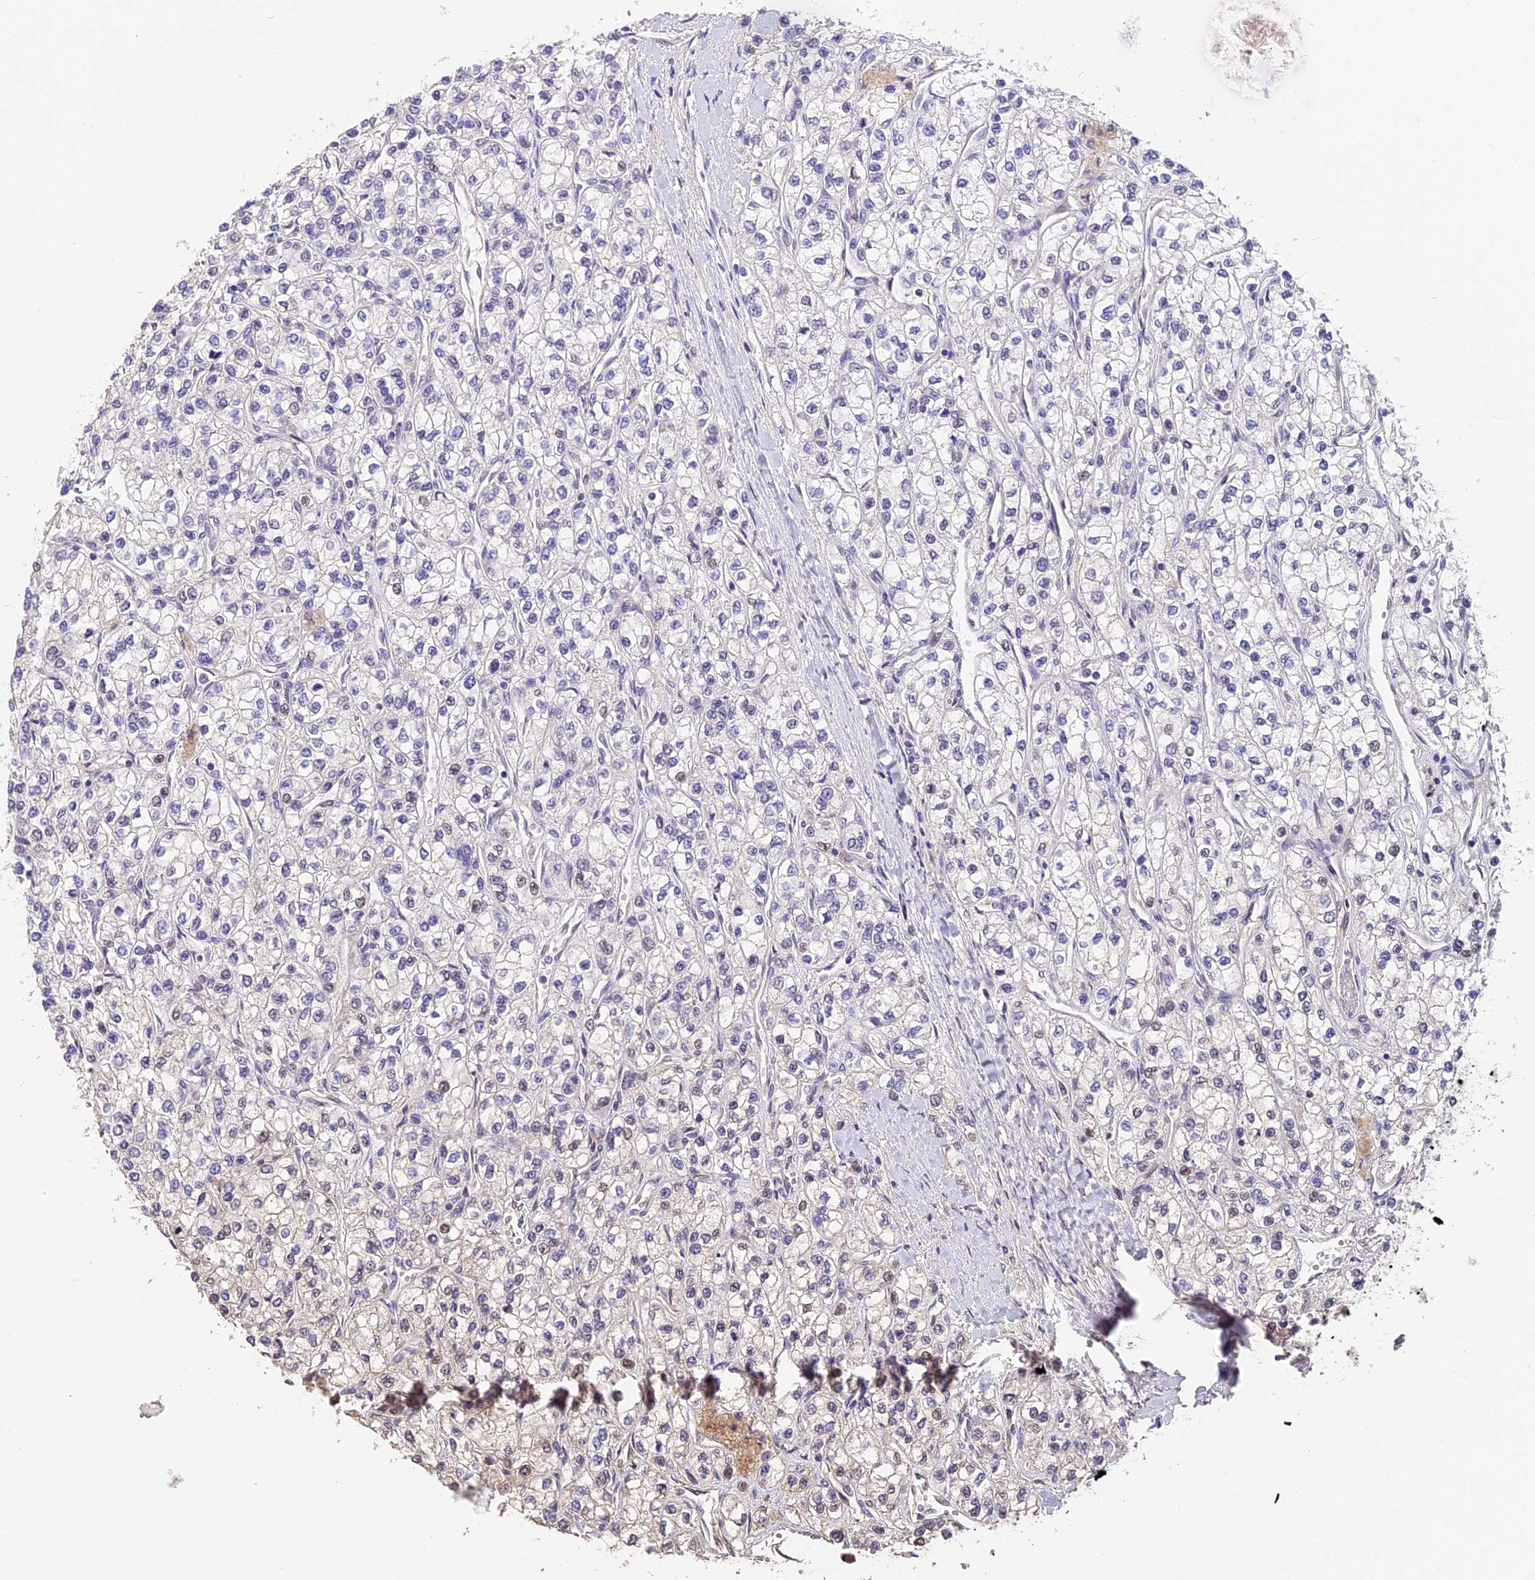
{"staining": {"intensity": "negative", "quantity": "none", "location": "none"}, "tissue": "renal cancer", "cell_type": "Tumor cells", "image_type": "cancer", "snomed": [{"axis": "morphology", "description": "Adenocarcinoma, NOS"}, {"axis": "topography", "description": "Kidney"}], "caption": "Tumor cells are negative for protein expression in human renal cancer.", "gene": "ARHGAP17", "patient": {"sex": "male", "age": 80}}